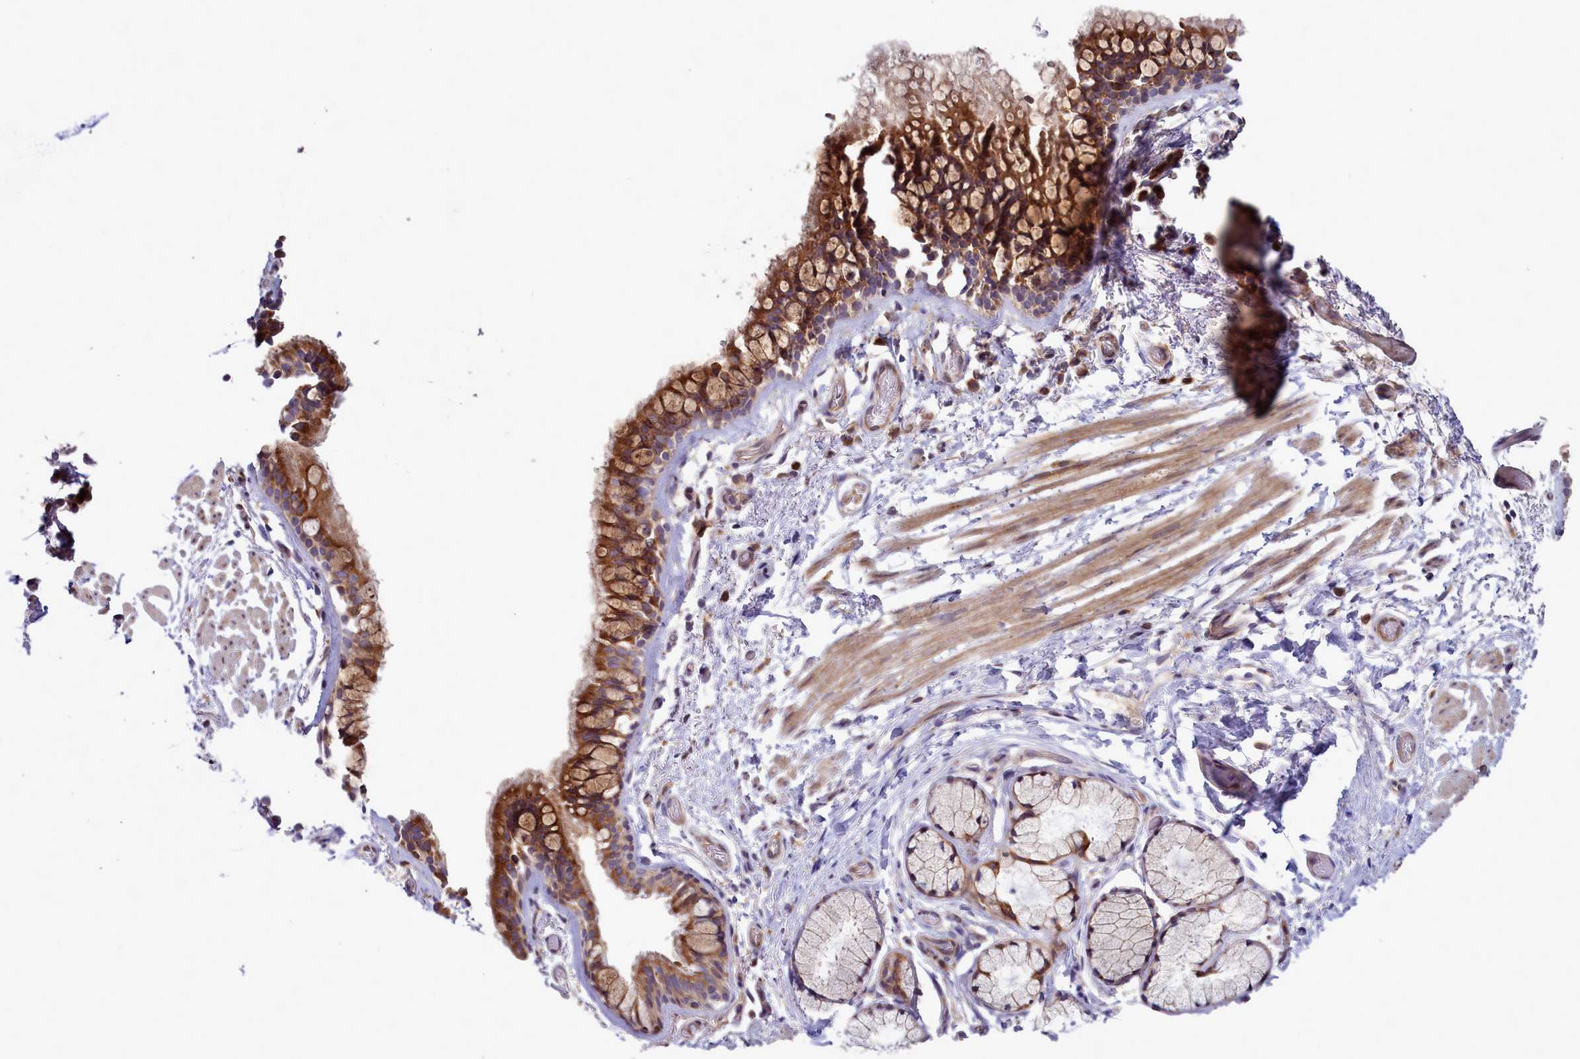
{"staining": {"intensity": "moderate", "quantity": ">75%", "location": "cytoplasmic/membranous"}, "tissue": "bronchus", "cell_type": "Respiratory epithelial cells", "image_type": "normal", "snomed": [{"axis": "morphology", "description": "Normal tissue, NOS"}, {"axis": "topography", "description": "Bronchus"}], "caption": "High-magnification brightfield microscopy of benign bronchus stained with DAB (3,3'-diaminobenzidine) (brown) and counterstained with hematoxylin (blue). respiratory epithelial cells exhibit moderate cytoplasmic/membranous staining is appreciated in approximately>75% of cells.", "gene": "RAPGEF4", "patient": {"sex": "male", "age": 65}}